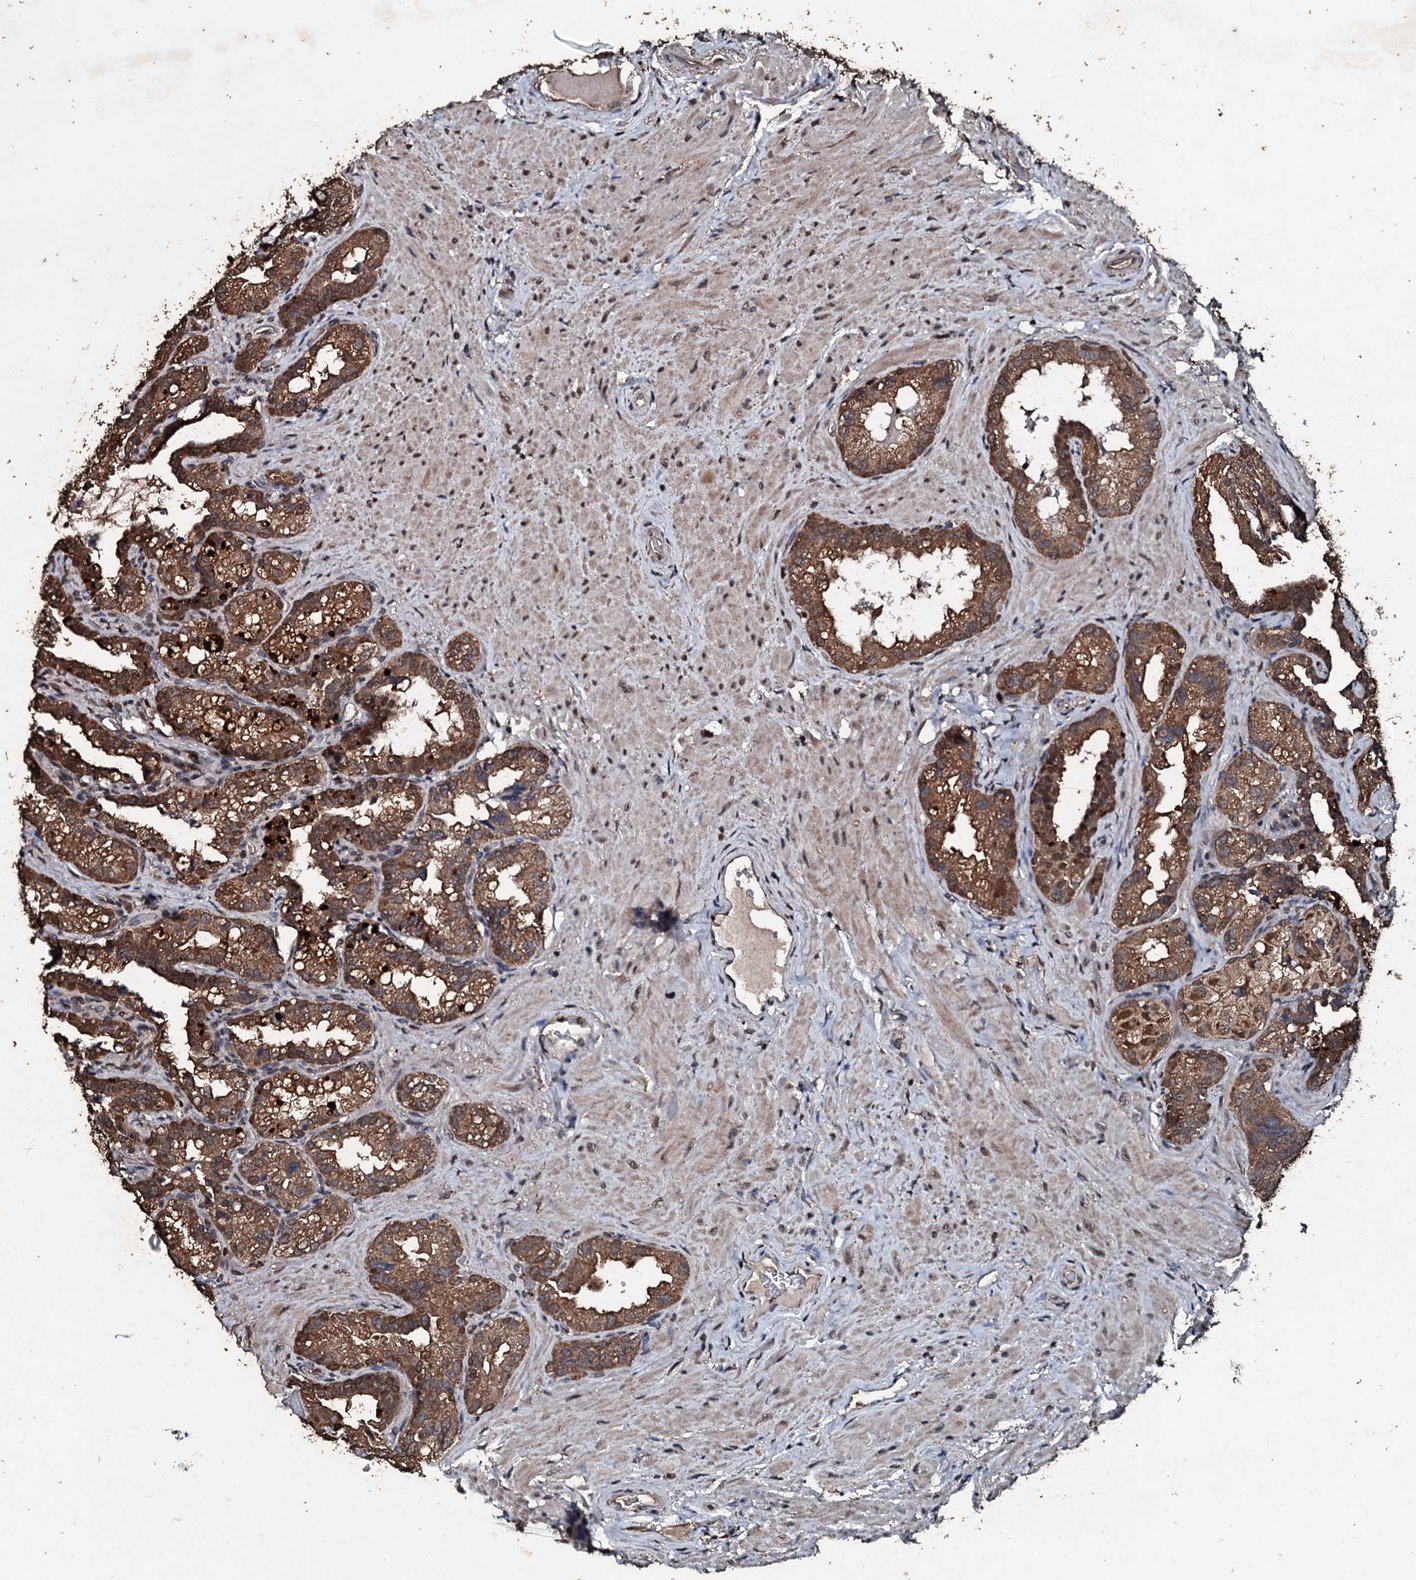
{"staining": {"intensity": "moderate", "quantity": ">75%", "location": "cytoplasmic/membranous"}, "tissue": "seminal vesicle", "cell_type": "Glandular cells", "image_type": "normal", "snomed": [{"axis": "morphology", "description": "Normal tissue, NOS"}, {"axis": "topography", "description": "Seminal veicle"}, {"axis": "topography", "description": "Peripheral nerve tissue"}], "caption": "Immunohistochemical staining of unremarkable seminal vesicle demonstrates >75% levels of moderate cytoplasmic/membranous protein expression in about >75% of glandular cells.", "gene": "FAAP24", "patient": {"sex": "male", "age": 67}}